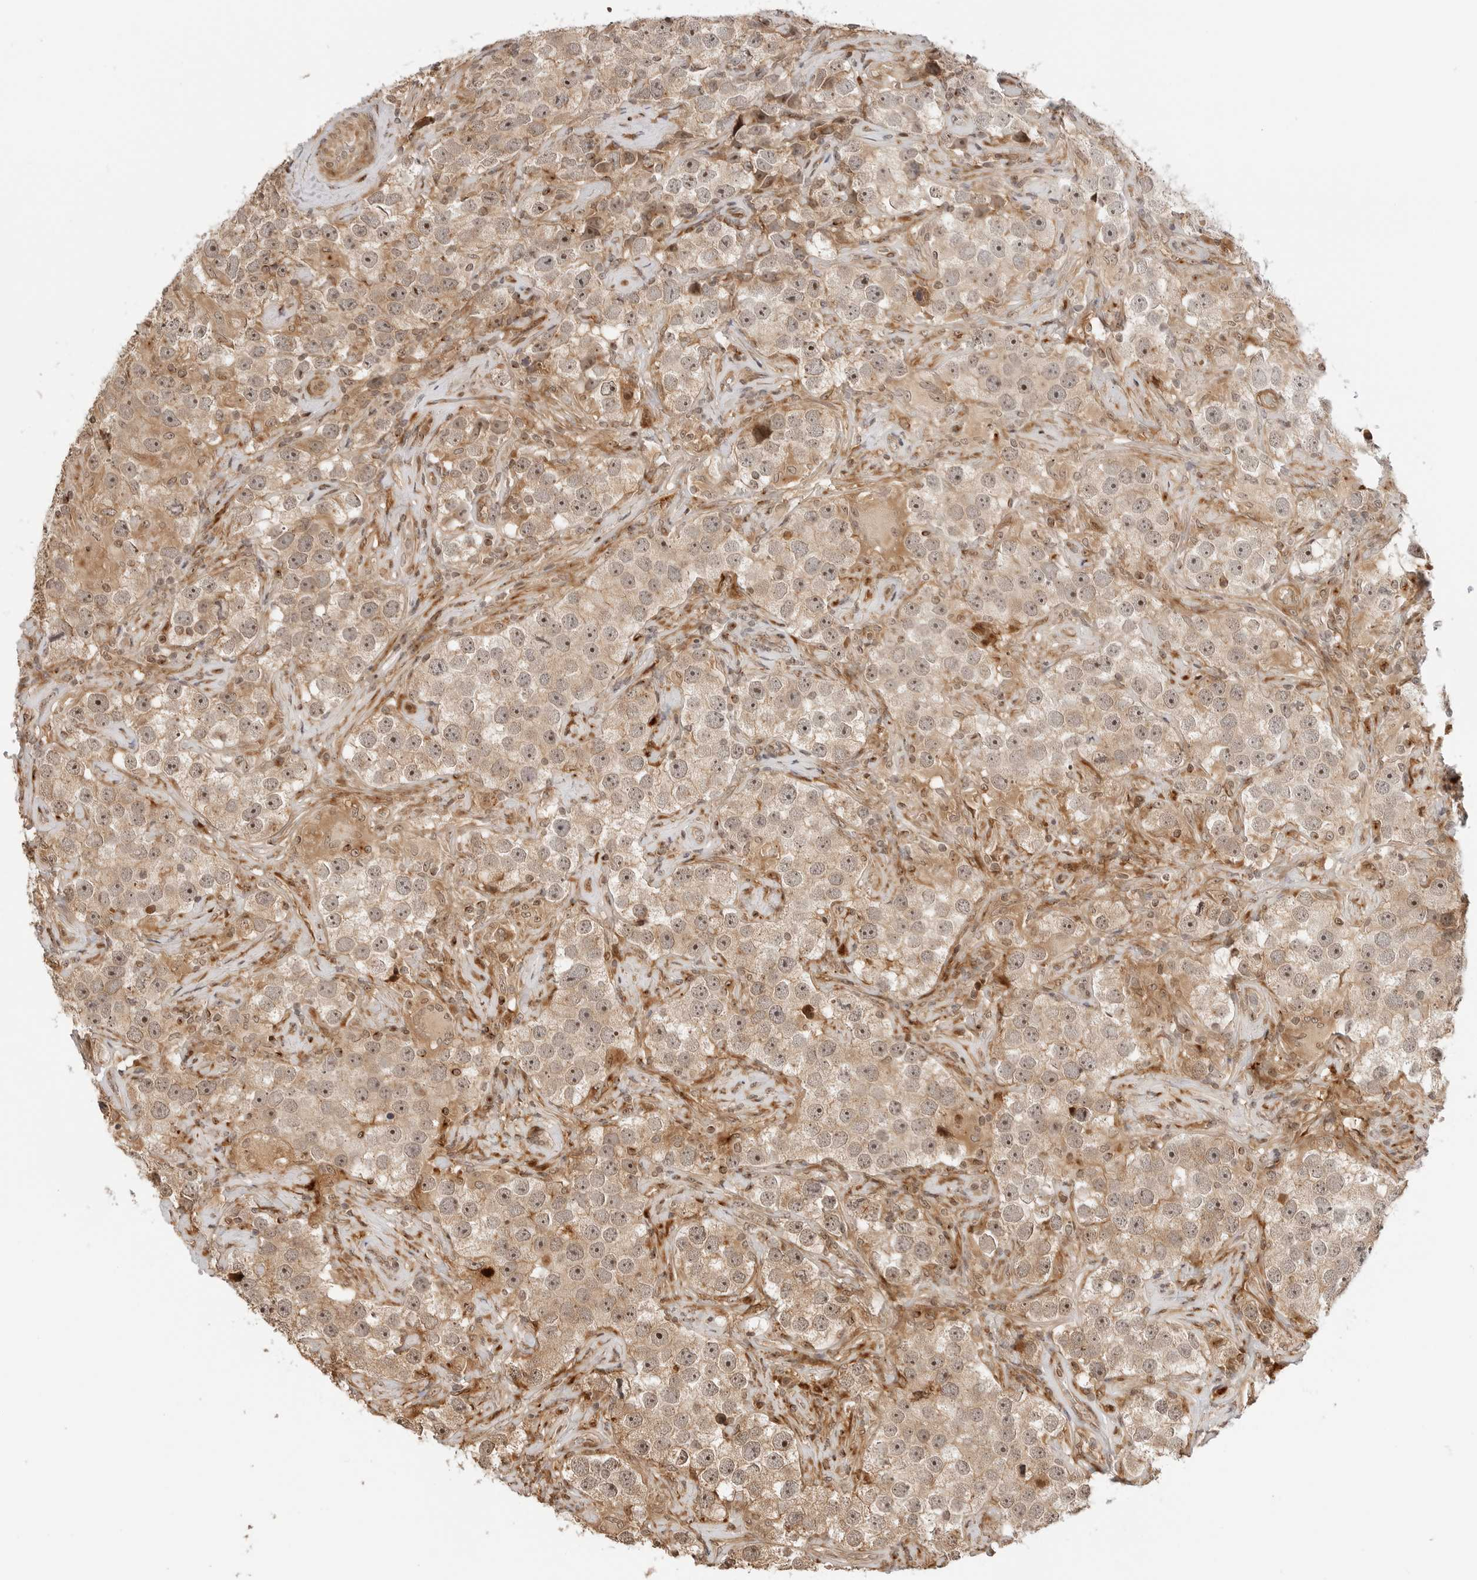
{"staining": {"intensity": "moderate", "quantity": ">75%", "location": "cytoplasmic/membranous,nuclear"}, "tissue": "testis cancer", "cell_type": "Tumor cells", "image_type": "cancer", "snomed": [{"axis": "morphology", "description": "Seminoma, NOS"}, {"axis": "topography", "description": "Testis"}], "caption": "Immunohistochemistry (IHC) micrograph of neoplastic tissue: human testis cancer (seminoma) stained using IHC shows medium levels of moderate protein expression localized specifically in the cytoplasmic/membranous and nuclear of tumor cells, appearing as a cytoplasmic/membranous and nuclear brown color.", "gene": "GEM", "patient": {"sex": "male", "age": 49}}